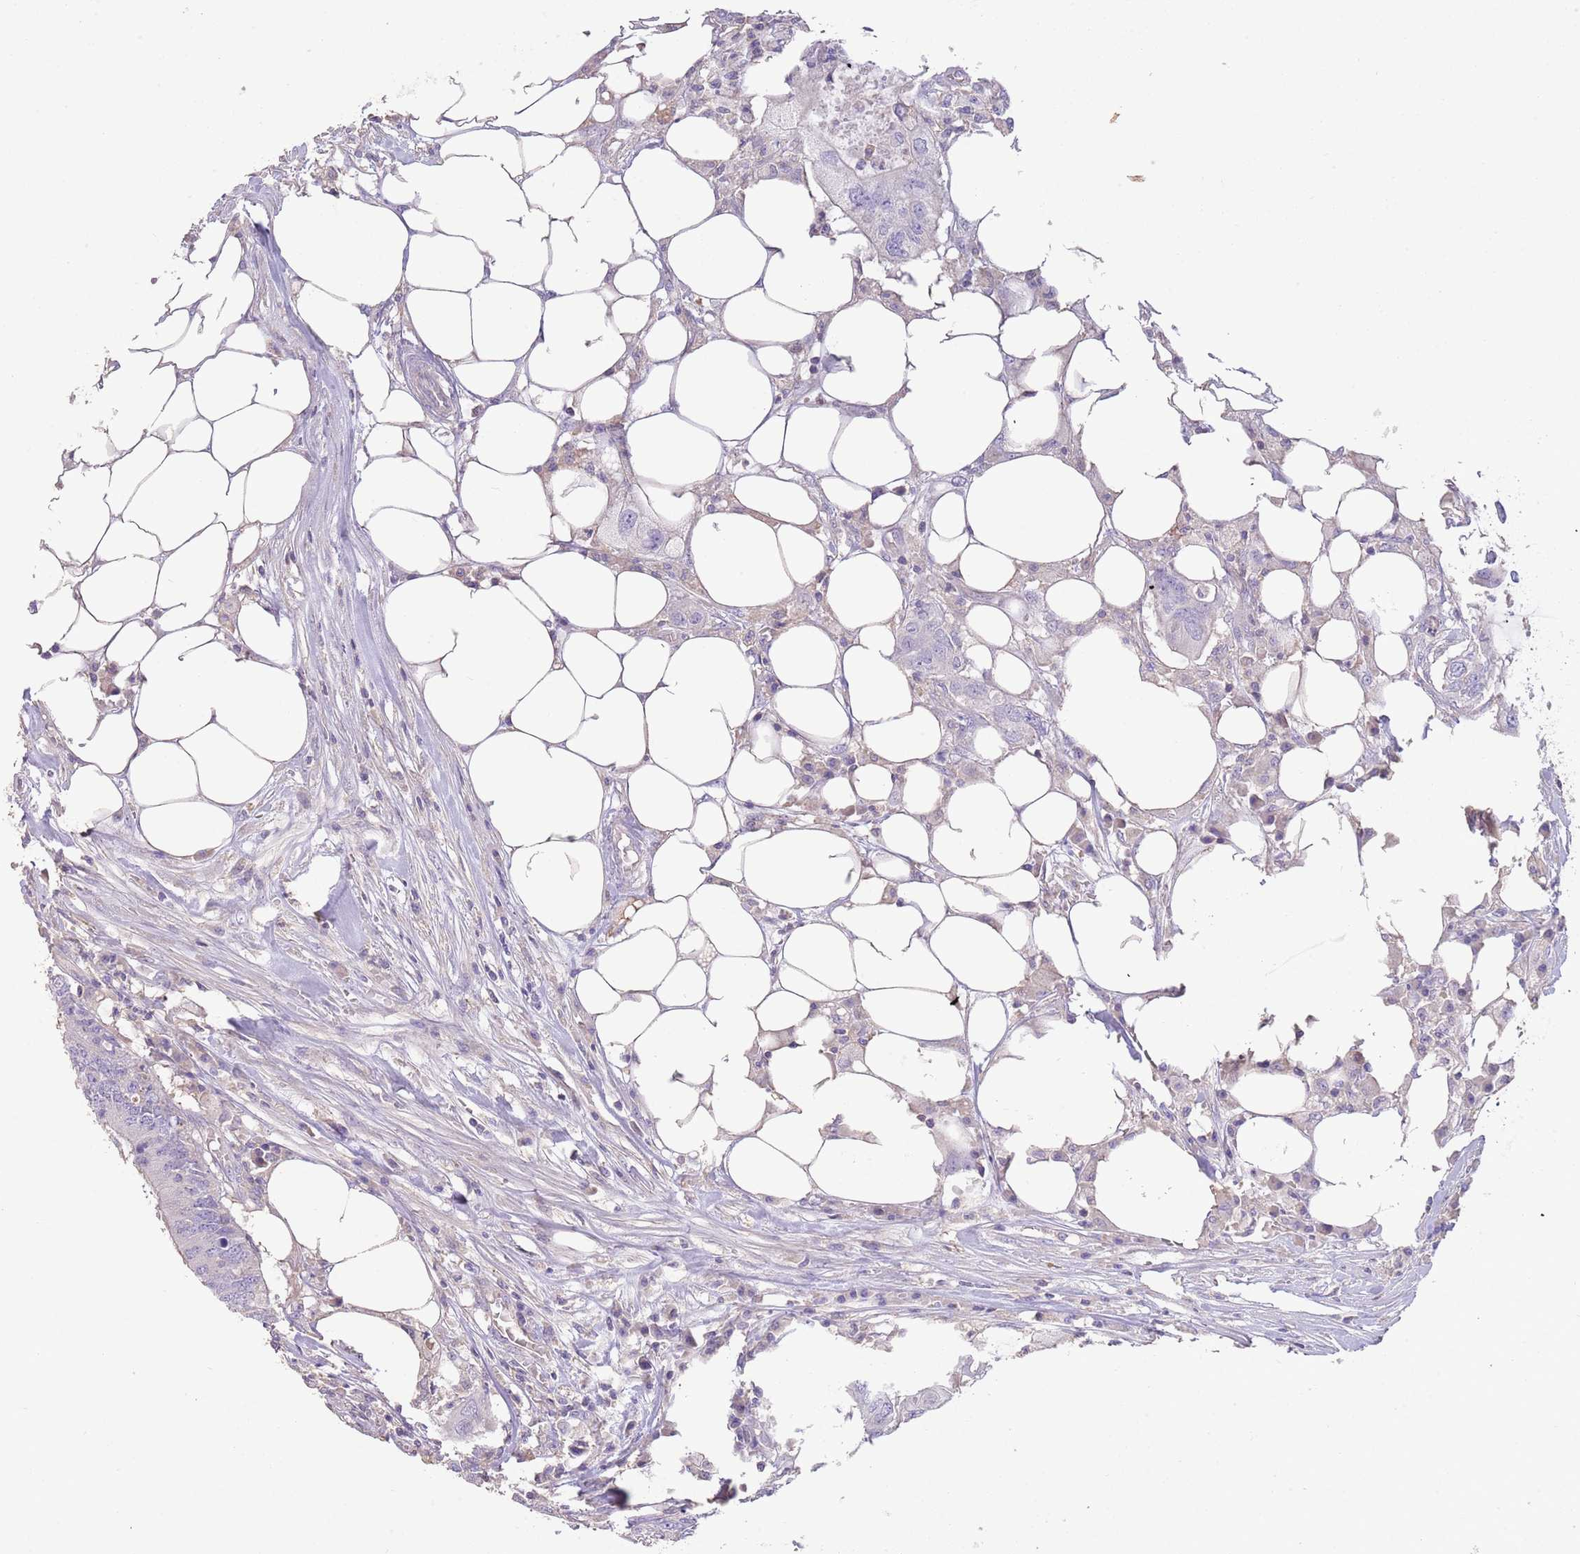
{"staining": {"intensity": "negative", "quantity": "none", "location": "none"}, "tissue": "colorectal cancer", "cell_type": "Tumor cells", "image_type": "cancer", "snomed": [{"axis": "morphology", "description": "Adenocarcinoma, NOS"}, {"axis": "topography", "description": "Colon"}], "caption": "Immunohistochemistry (IHC) photomicrograph of neoplastic tissue: human colorectal cancer (adenocarcinoma) stained with DAB shows no significant protein staining in tumor cells. (DAB immunohistochemistry visualized using brightfield microscopy, high magnification).", "gene": "SFTPA1", "patient": {"sex": "male", "age": 71}}